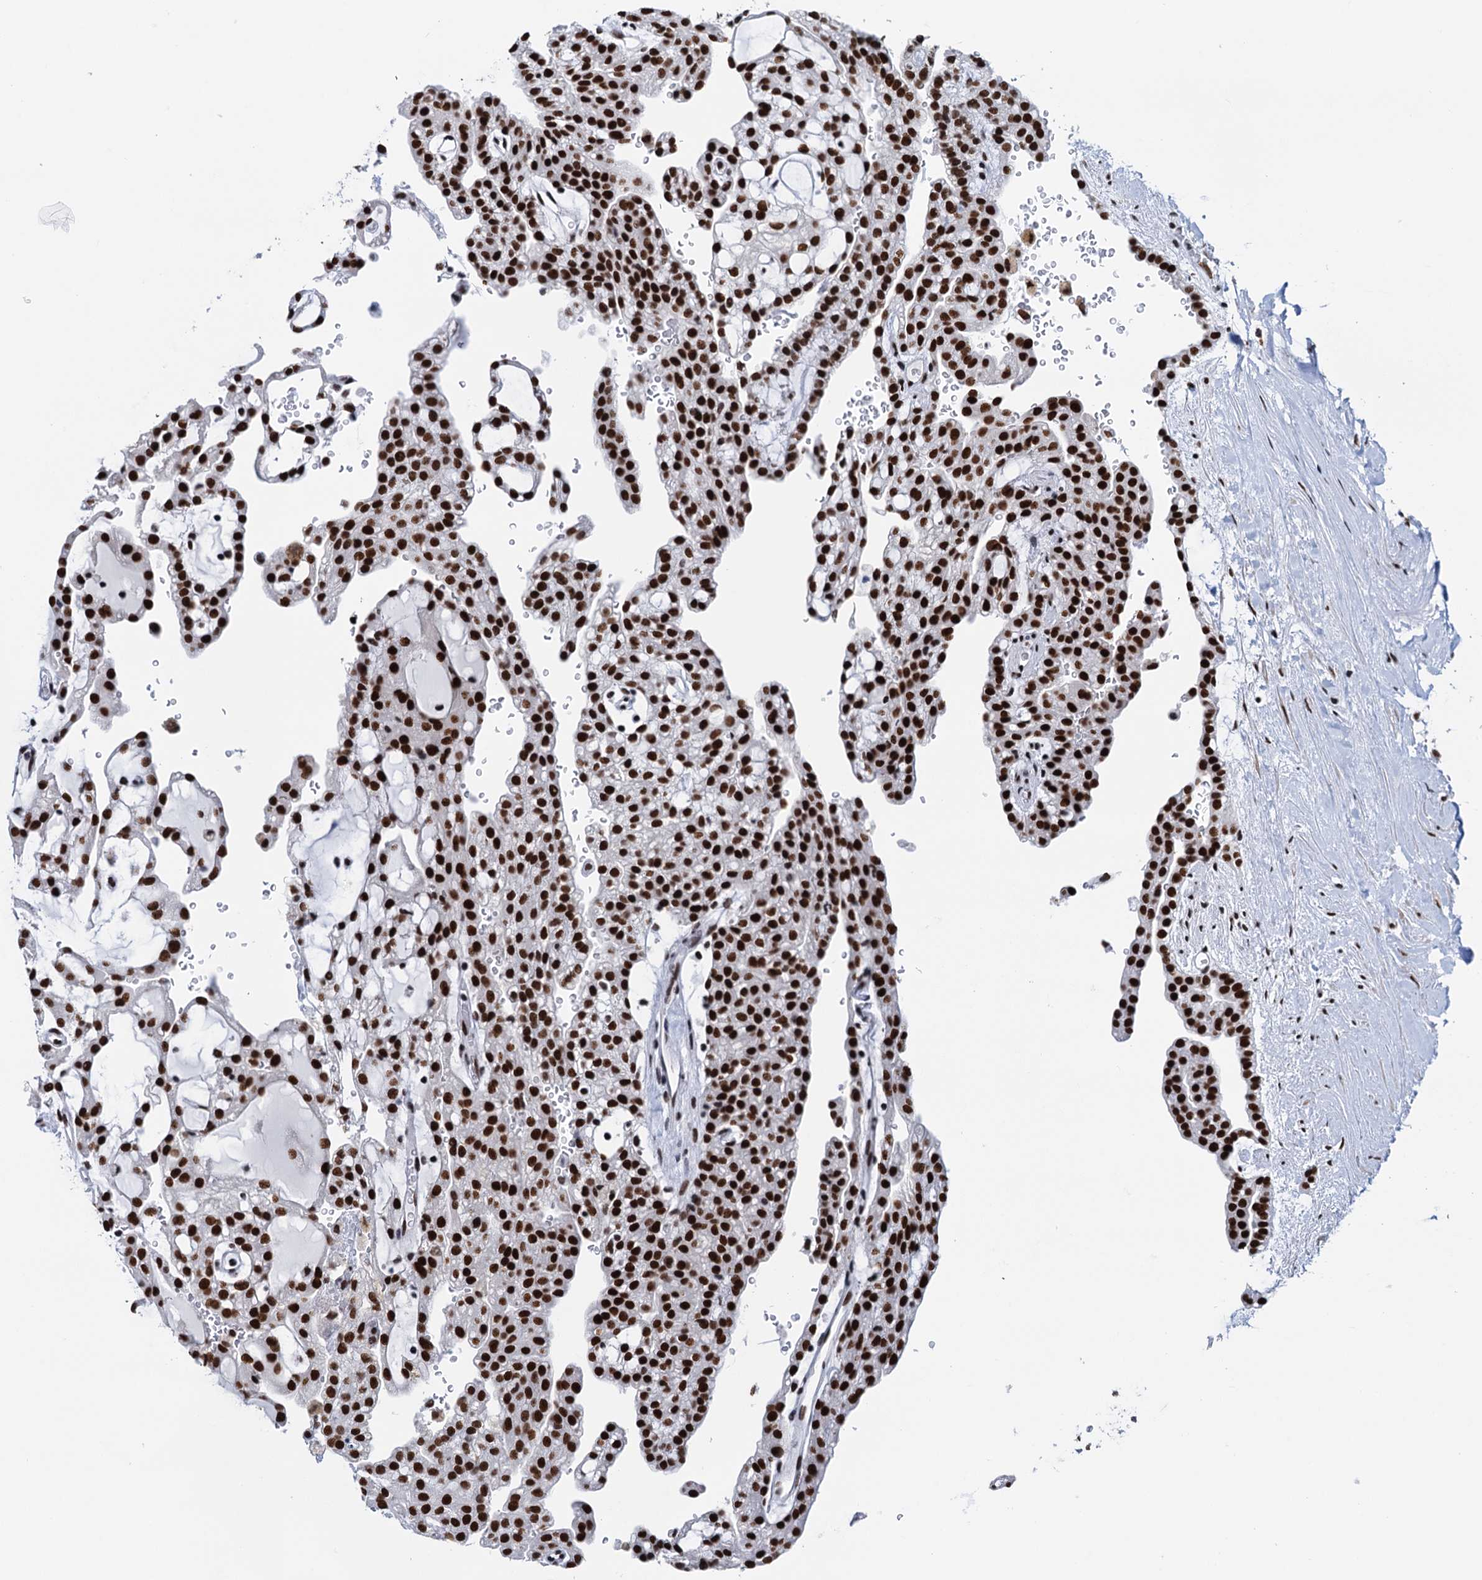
{"staining": {"intensity": "strong", "quantity": ">75%", "location": "nuclear"}, "tissue": "renal cancer", "cell_type": "Tumor cells", "image_type": "cancer", "snomed": [{"axis": "morphology", "description": "Adenocarcinoma, NOS"}, {"axis": "topography", "description": "Kidney"}], "caption": "Protein staining of renal adenocarcinoma tissue reveals strong nuclear positivity in approximately >75% of tumor cells.", "gene": "SLTM", "patient": {"sex": "male", "age": 63}}